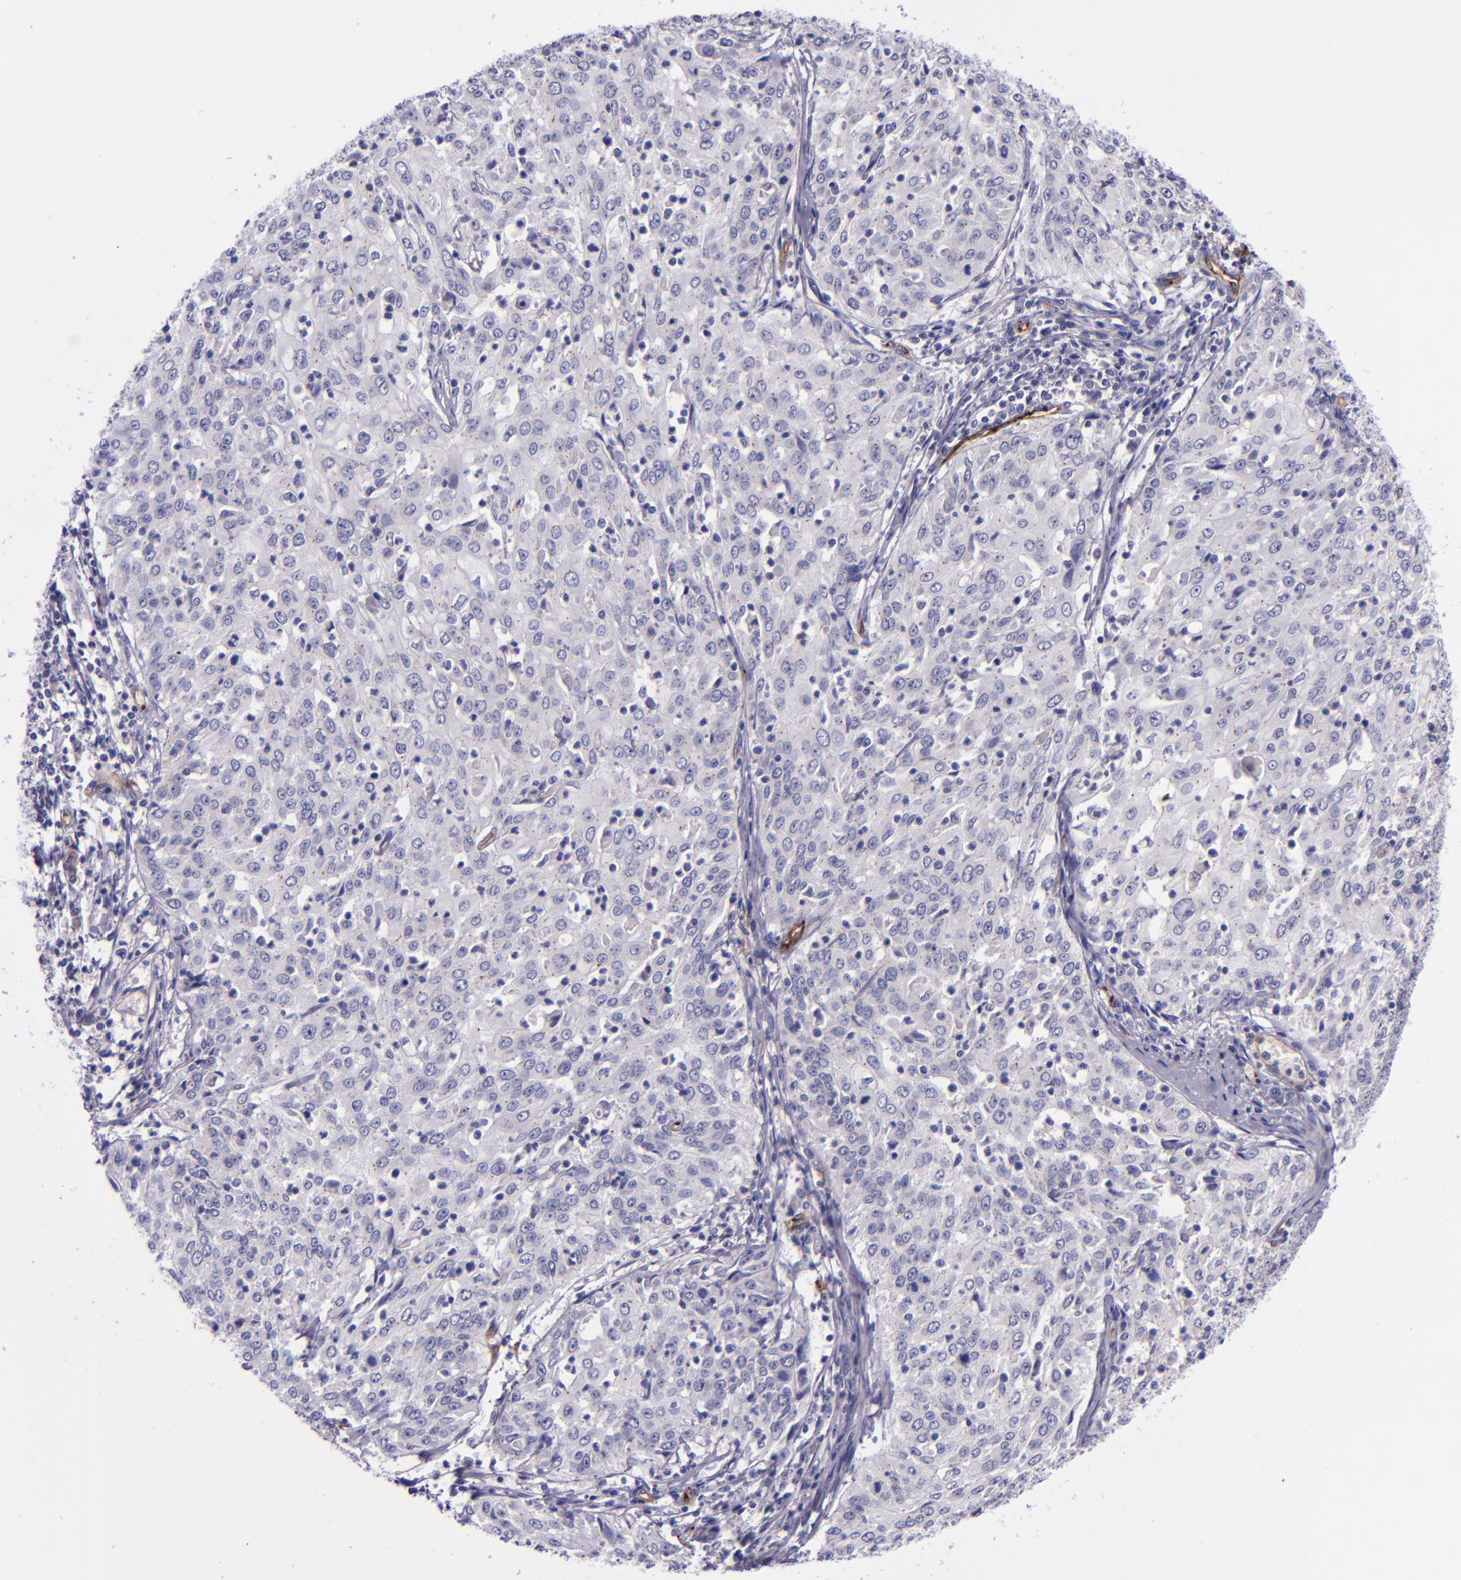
{"staining": {"intensity": "negative", "quantity": "none", "location": "none"}, "tissue": "cervical cancer", "cell_type": "Tumor cells", "image_type": "cancer", "snomed": [{"axis": "morphology", "description": "Squamous cell carcinoma, NOS"}, {"axis": "topography", "description": "Cervix"}], "caption": "This is a micrograph of immunohistochemistry staining of cervical cancer, which shows no expression in tumor cells.", "gene": "NOS3", "patient": {"sex": "female", "age": 39}}